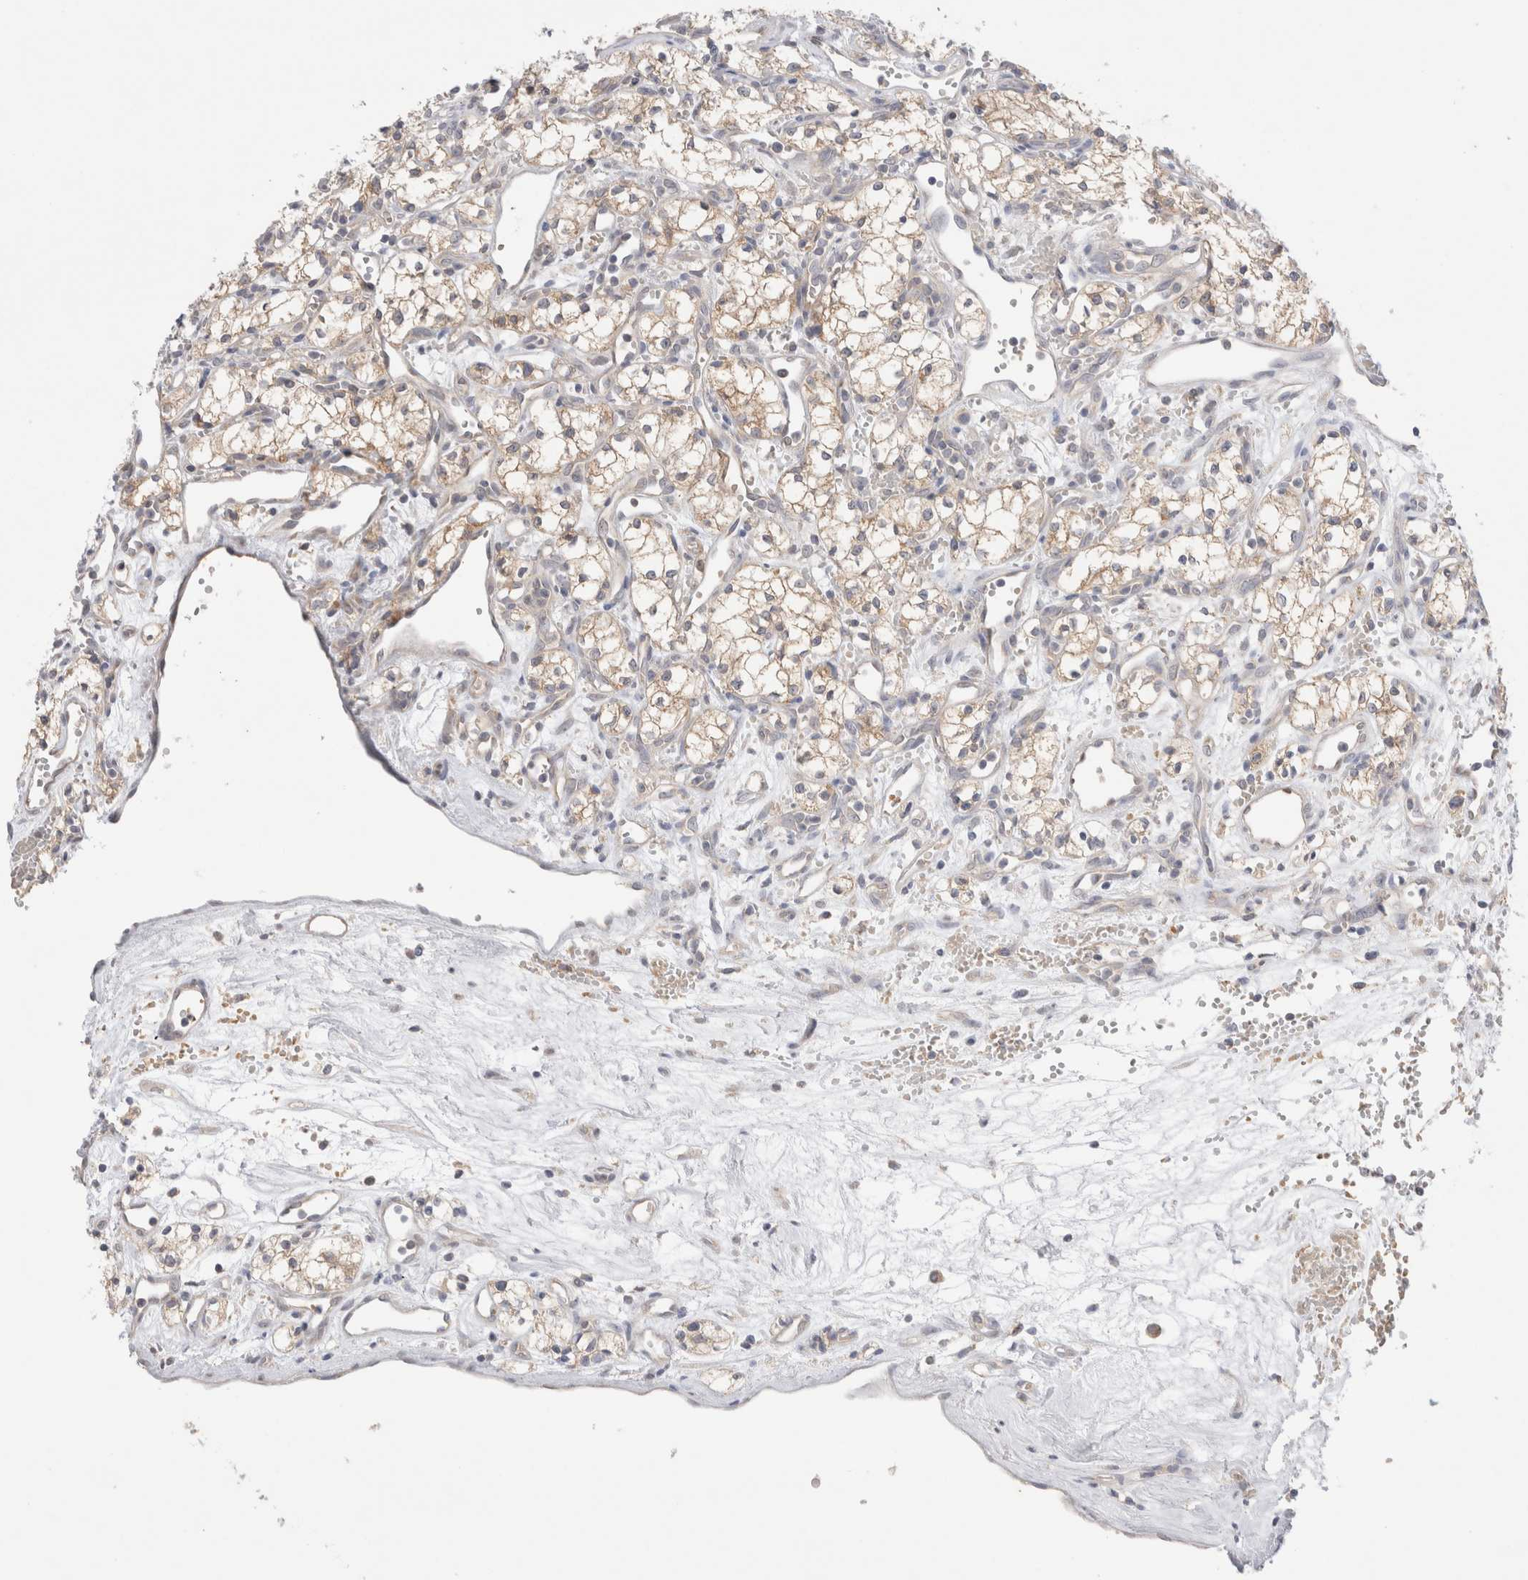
{"staining": {"intensity": "moderate", "quantity": "<25%", "location": "cytoplasmic/membranous"}, "tissue": "renal cancer", "cell_type": "Tumor cells", "image_type": "cancer", "snomed": [{"axis": "morphology", "description": "Adenocarcinoma, NOS"}, {"axis": "topography", "description": "Kidney"}], "caption": "Immunohistochemistry (IHC) of adenocarcinoma (renal) shows low levels of moderate cytoplasmic/membranous positivity in about <25% of tumor cells.", "gene": "NDOR1", "patient": {"sex": "male", "age": 59}}